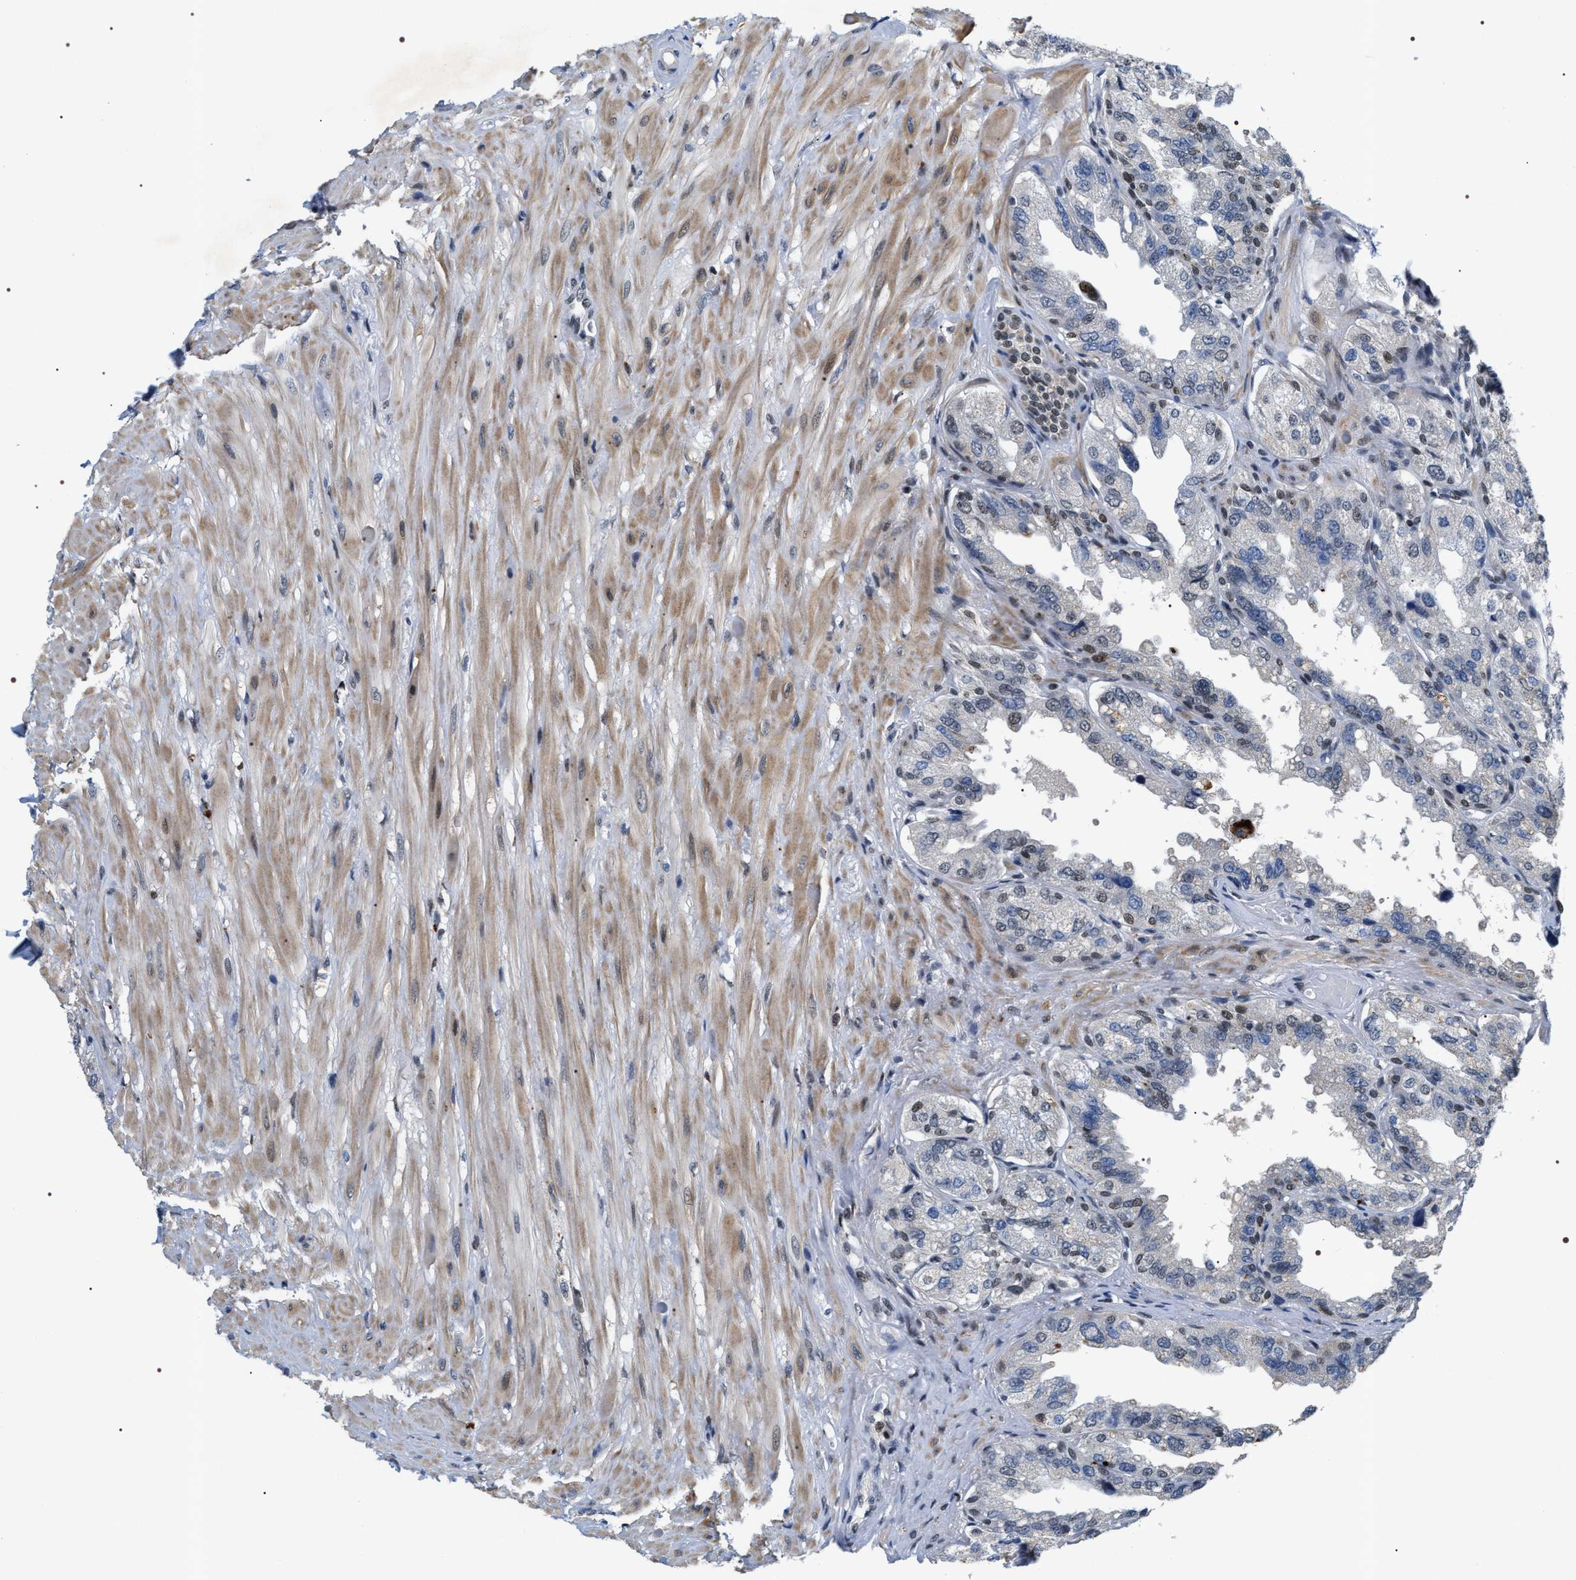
{"staining": {"intensity": "moderate", "quantity": "<25%", "location": "nuclear"}, "tissue": "seminal vesicle", "cell_type": "Glandular cells", "image_type": "normal", "snomed": [{"axis": "morphology", "description": "Normal tissue, NOS"}, {"axis": "topography", "description": "Seminal veicle"}], "caption": "DAB (3,3'-diaminobenzidine) immunohistochemical staining of benign seminal vesicle displays moderate nuclear protein expression in approximately <25% of glandular cells. The staining was performed using DAB (3,3'-diaminobenzidine), with brown indicating positive protein expression. Nuclei are stained blue with hematoxylin.", "gene": "C7orf25", "patient": {"sex": "male", "age": 68}}